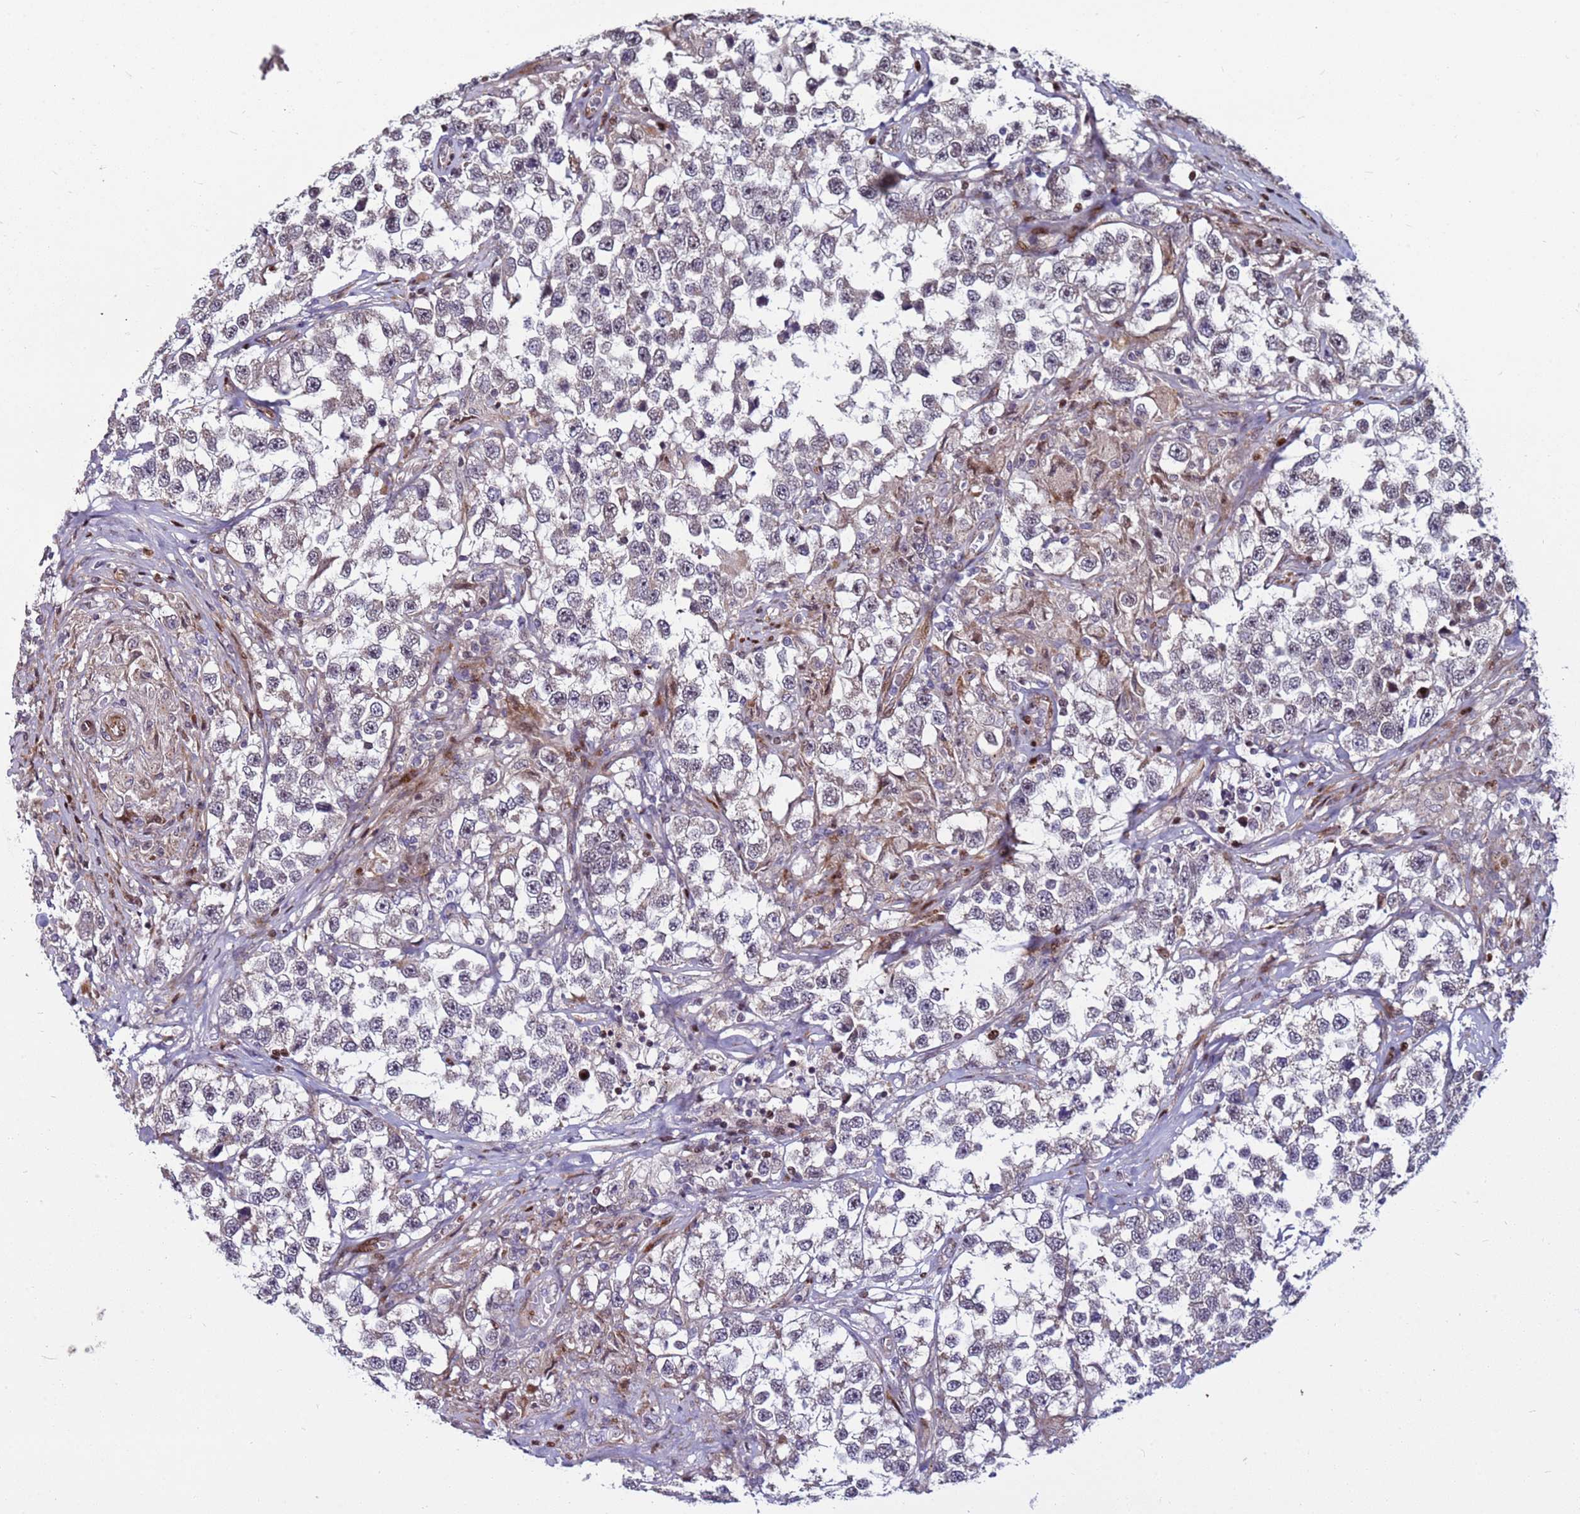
{"staining": {"intensity": "negative", "quantity": "none", "location": "none"}, "tissue": "testis cancer", "cell_type": "Tumor cells", "image_type": "cancer", "snomed": [{"axis": "morphology", "description": "Seminoma, NOS"}, {"axis": "topography", "description": "Testis"}], "caption": "There is no significant staining in tumor cells of testis seminoma.", "gene": "WBP11", "patient": {"sex": "male", "age": 46}}